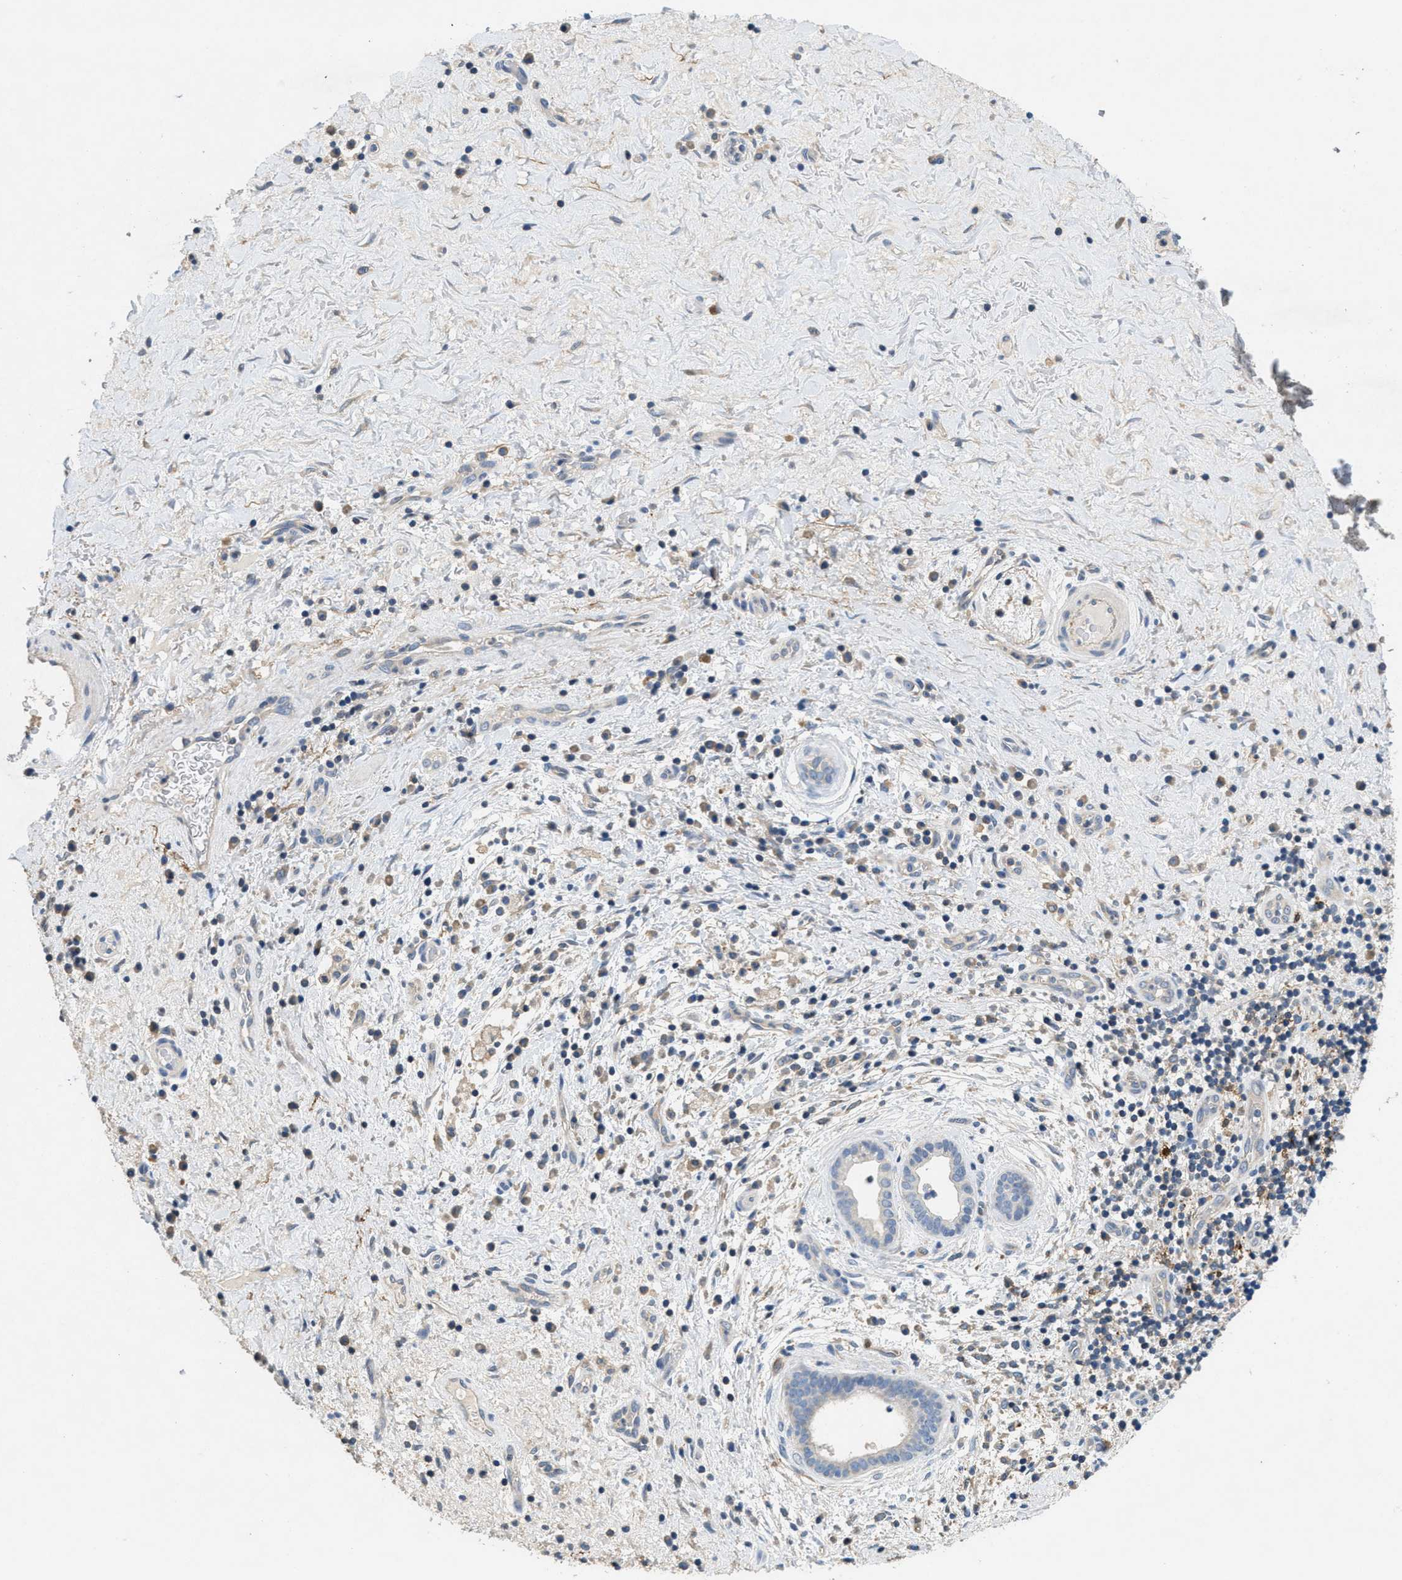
{"staining": {"intensity": "negative", "quantity": "none", "location": "none"}, "tissue": "liver cancer", "cell_type": "Tumor cells", "image_type": "cancer", "snomed": [{"axis": "morphology", "description": "Cholangiocarcinoma"}, {"axis": "topography", "description": "Liver"}], "caption": "Protein analysis of cholangiocarcinoma (liver) shows no significant positivity in tumor cells. Brightfield microscopy of IHC stained with DAB (3,3'-diaminobenzidine) (brown) and hematoxylin (blue), captured at high magnification.", "gene": "DGKE", "patient": {"sex": "female", "age": 38}}